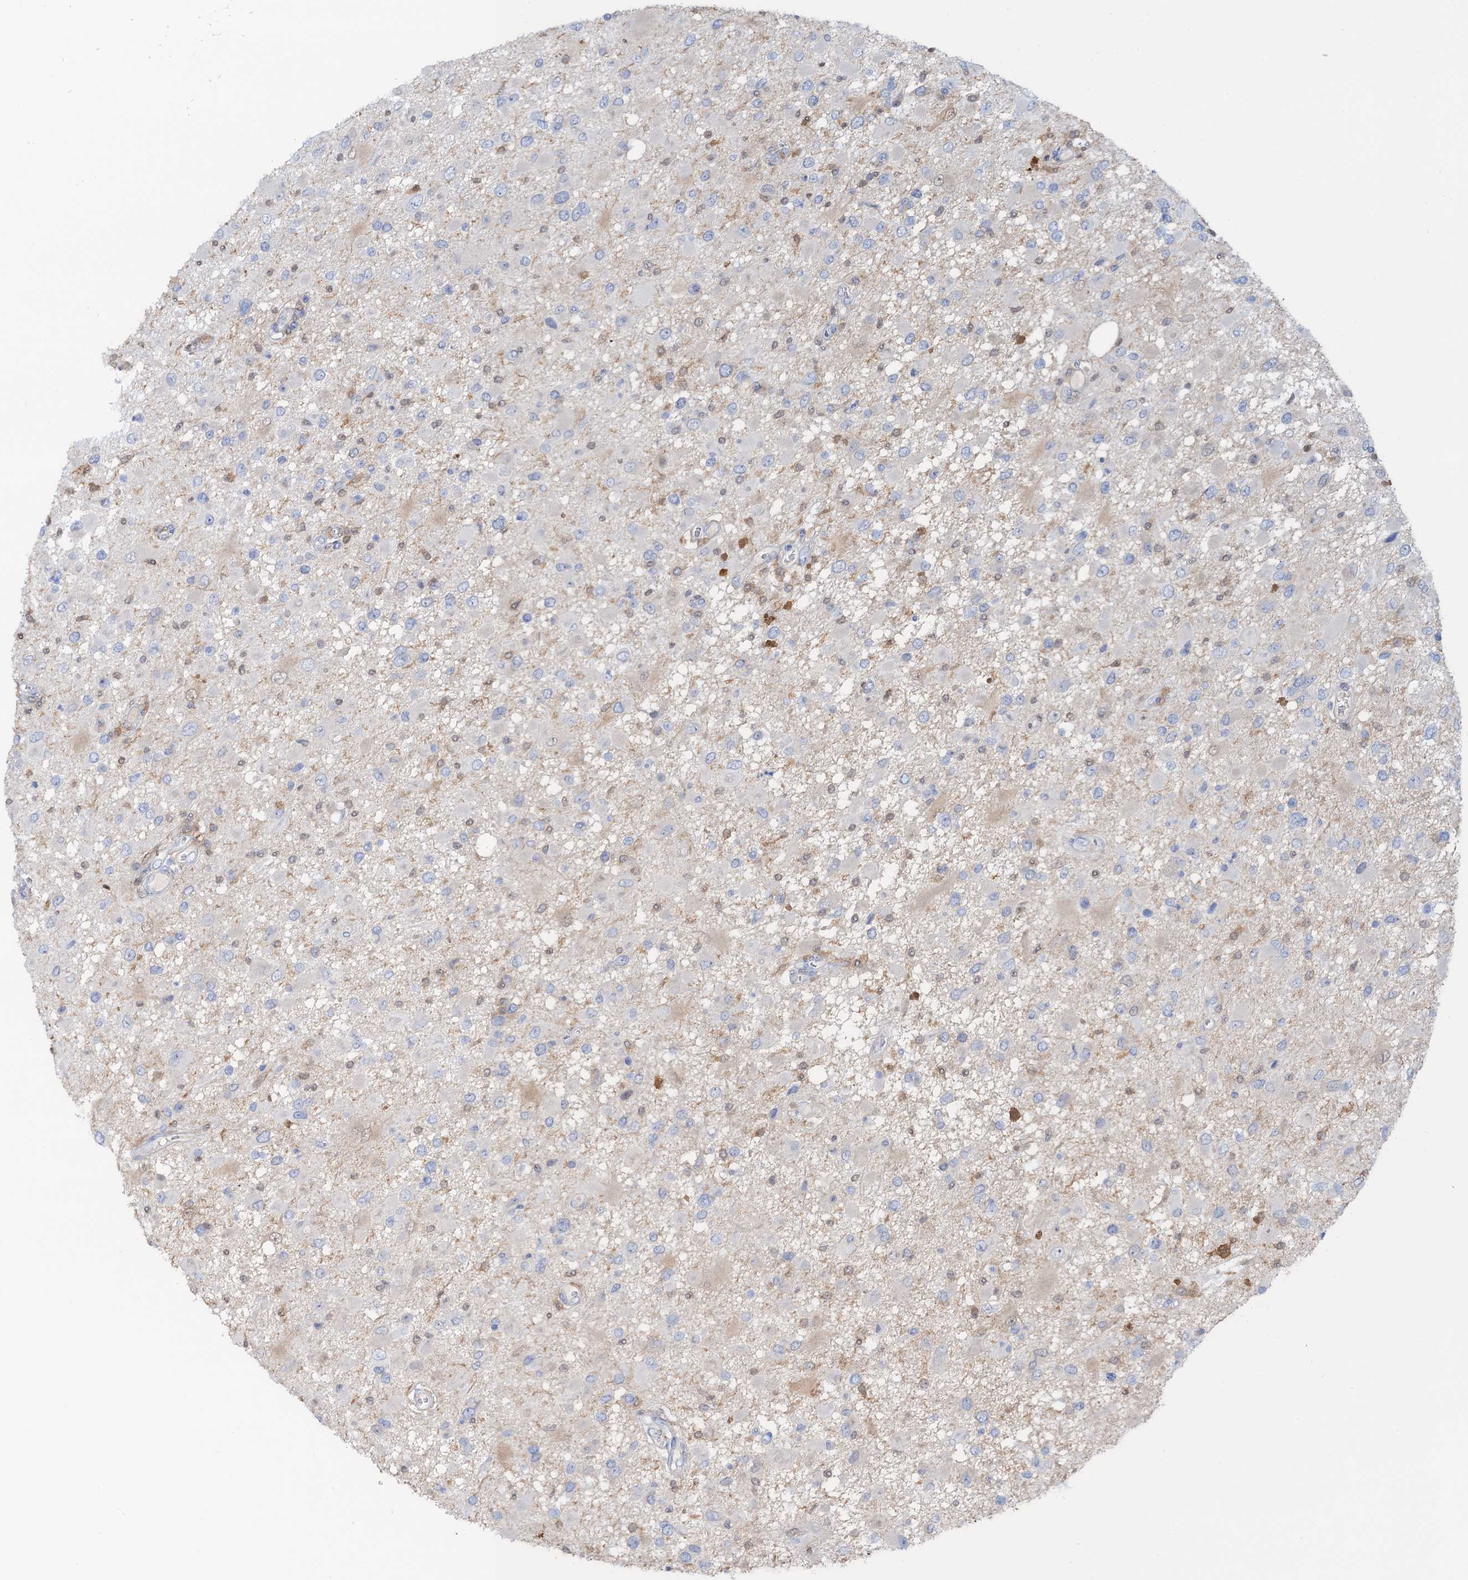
{"staining": {"intensity": "negative", "quantity": "none", "location": "none"}, "tissue": "glioma", "cell_type": "Tumor cells", "image_type": "cancer", "snomed": [{"axis": "morphology", "description": "Glioma, malignant, High grade"}, {"axis": "topography", "description": "Brain"}], "caption": "Immunohistochemical staining of glioma shows no significant expression in tumor cells.", "gene": "FAH", "patient": {"sex": "male", "age": 53}}